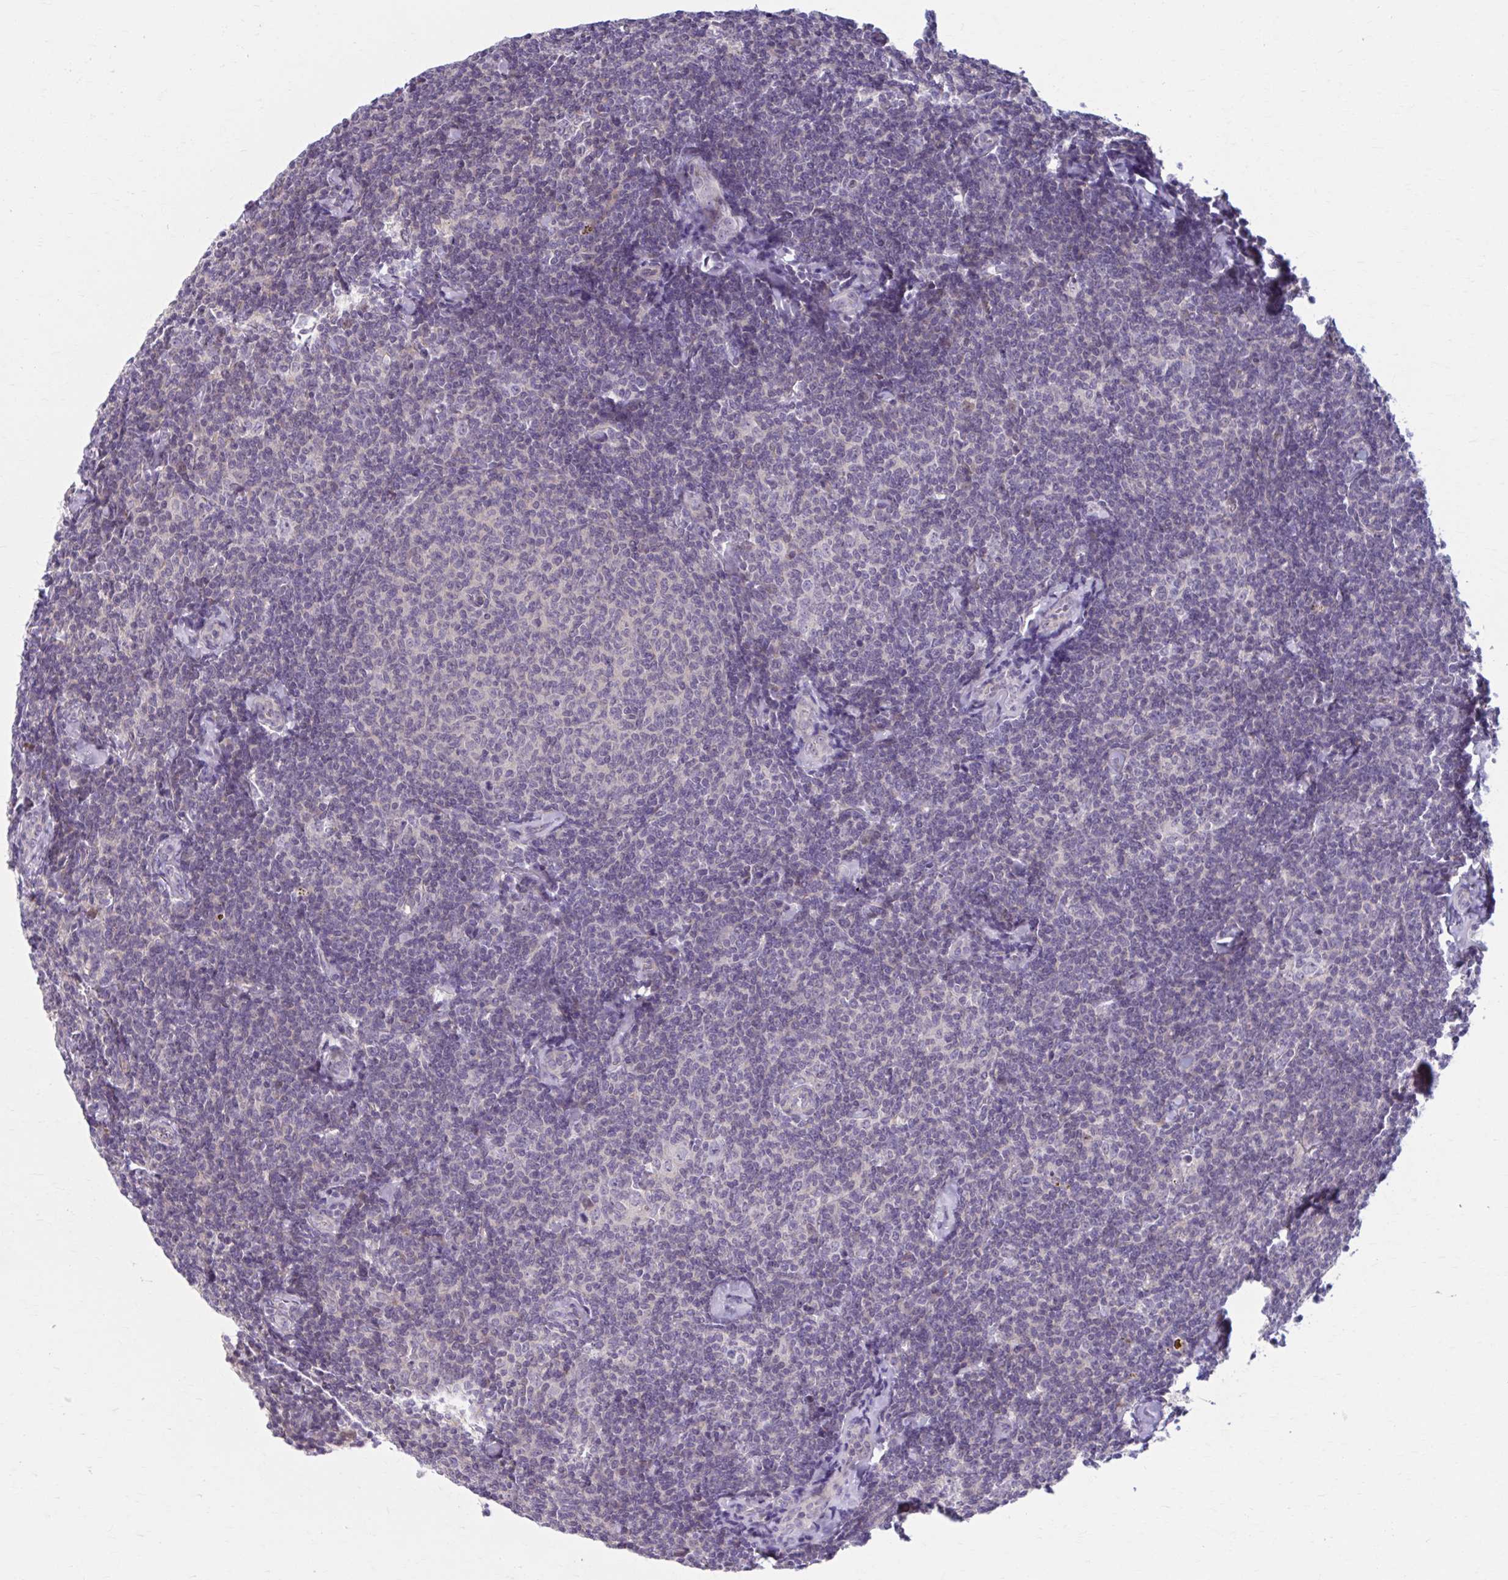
{"staining": {"intensity": "negative", "quantity": "none", "location": "none"}, "tissue": "lymphoma", "cell_type": "Tumor cells", "image_type": "cancer", "snomed": [{"axis": "morphology", "description": "Malignant lymphoma, non-Hodgkin's type, Low grade"}, {"axis": "topography", "description": "Lymph node"}], "caption": "Tumor cells are negative for brown protein staining in malignant lymphoma, non-Hodgkin's type (low-grade).", "gene": "CHST3", "patient": {"sex": "female", "age": 56}}